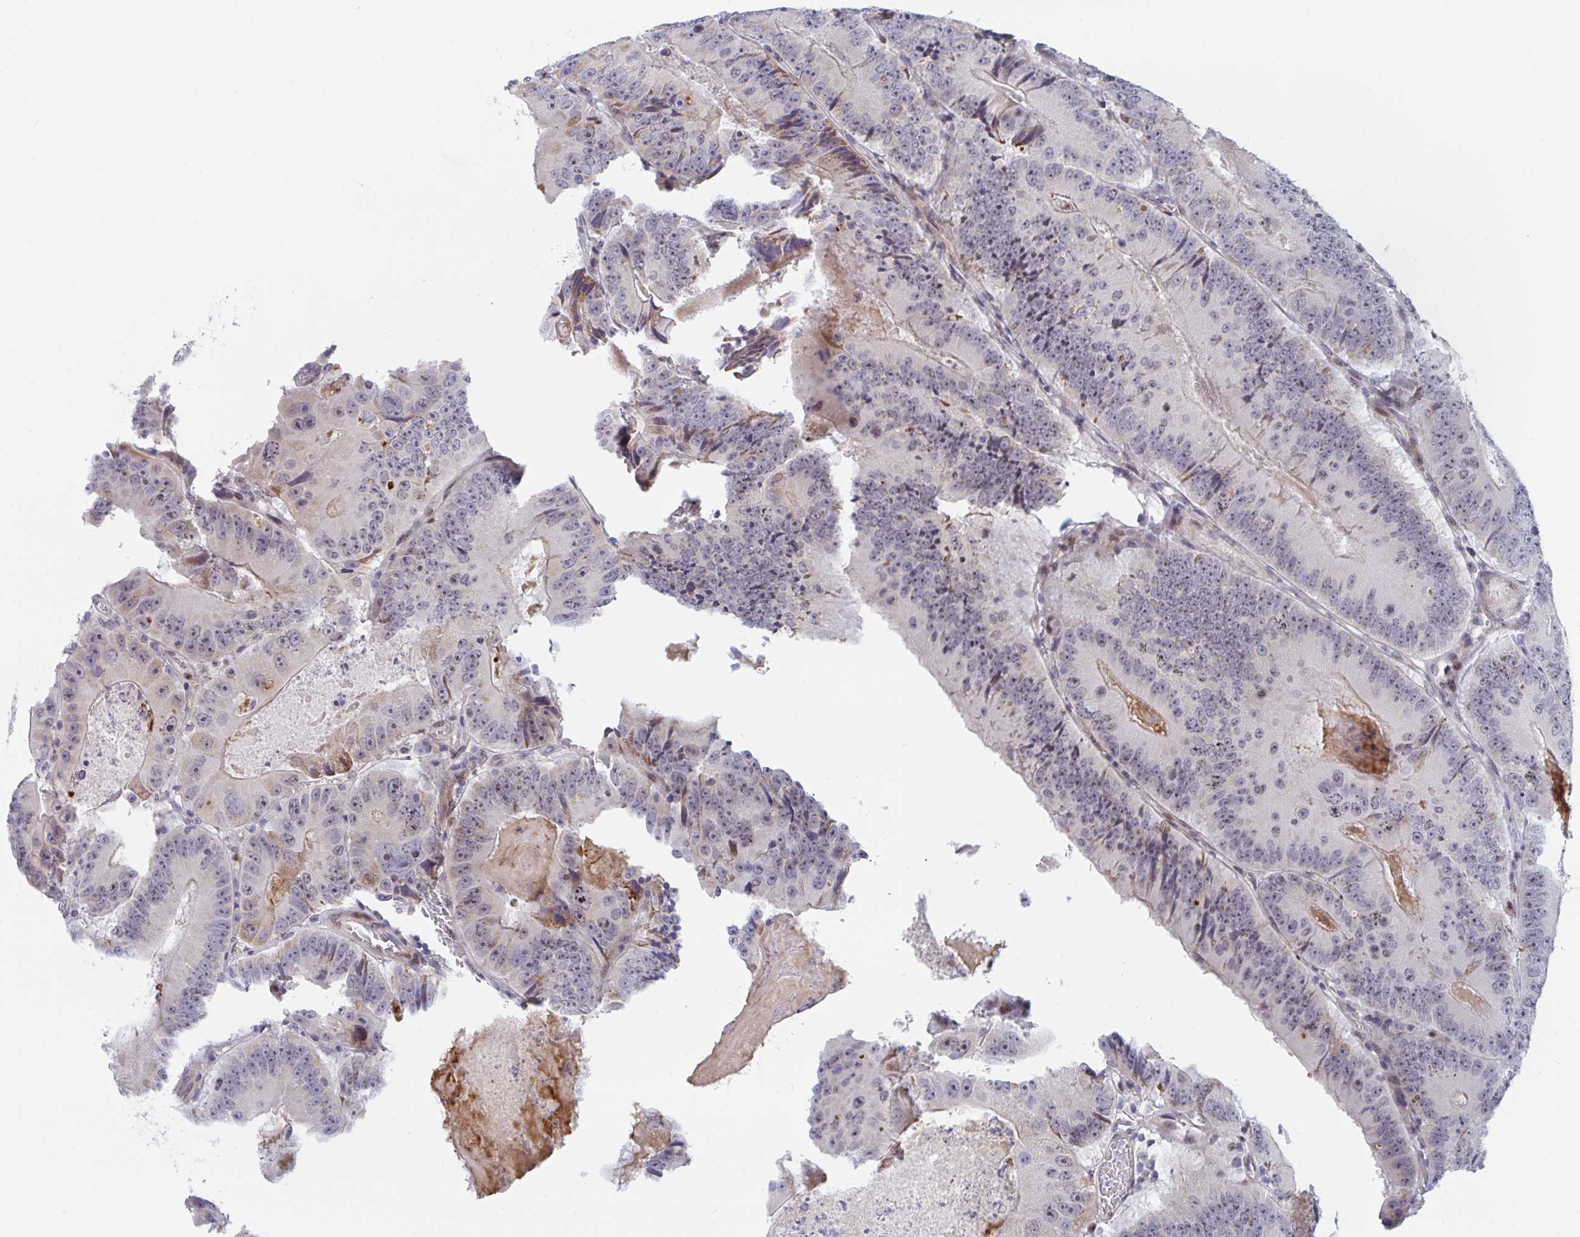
{"staining": {"intensity": "weak", "quantity": ">75%", "location": "cytoplasmic/membranous,nuclear"}, "tissue": "colorectal cancer", "cell_type": "Tumor cells", "image_type": "cancer", "snomed": [{"axis": "morphology", "description": "Adenocarcinoma, NOS"}, {"axis": "topography", "description": "Colon"}], "caption": "Protein staining exhibits weak cytoplasmic/membranous and nuclear positivity in approximately >75% of tumor cells in colorectal cancer (adenocarcinoma).", "gene": "CENPT", "patient": {"sex": "female", "age": 86}}